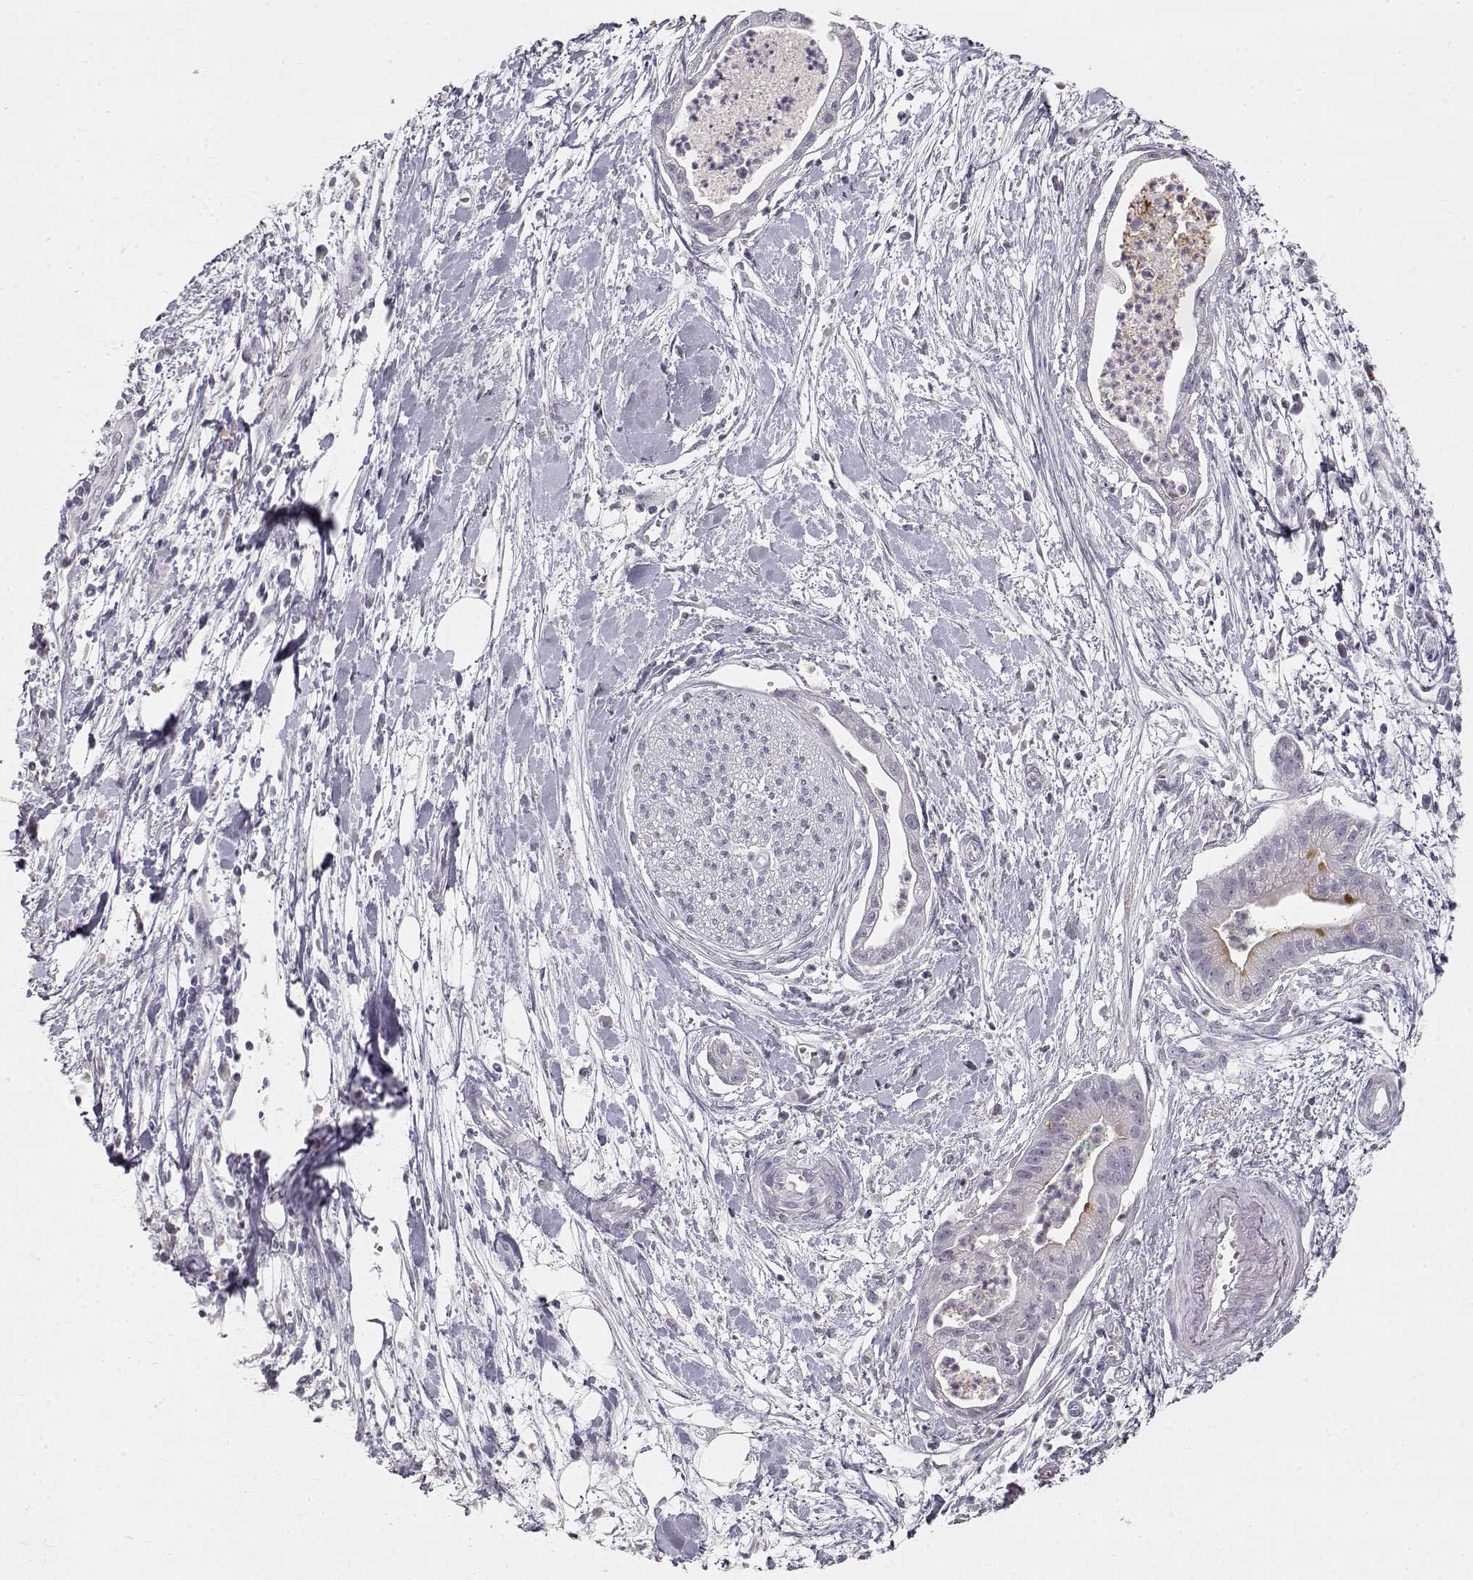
{"staining": {"intensity": "negative", "quantity": "none", "location": "none"}, "tissue": "pancreatic cancer", "cell_type": "Tumor cells", "image_type": "cancer", "snomed": [{"axis": "morphology", "description": "Normal tissue, NOS"}, {"axis": "morphology", "description": "Adenocarcinoma, NOS"}, {"axis": "topography", "description": "Lymph node"}, {"axis": "topography", "description": "Pancreas"}], "caption": "Immunohistochemistry photomicrograph of adenocarcinoma (pancreatic) stained for a protein (brown), which displays no staining in tumor cells.", "gene": "TPH2", "patient": {"sex": "female", "age": 58}}